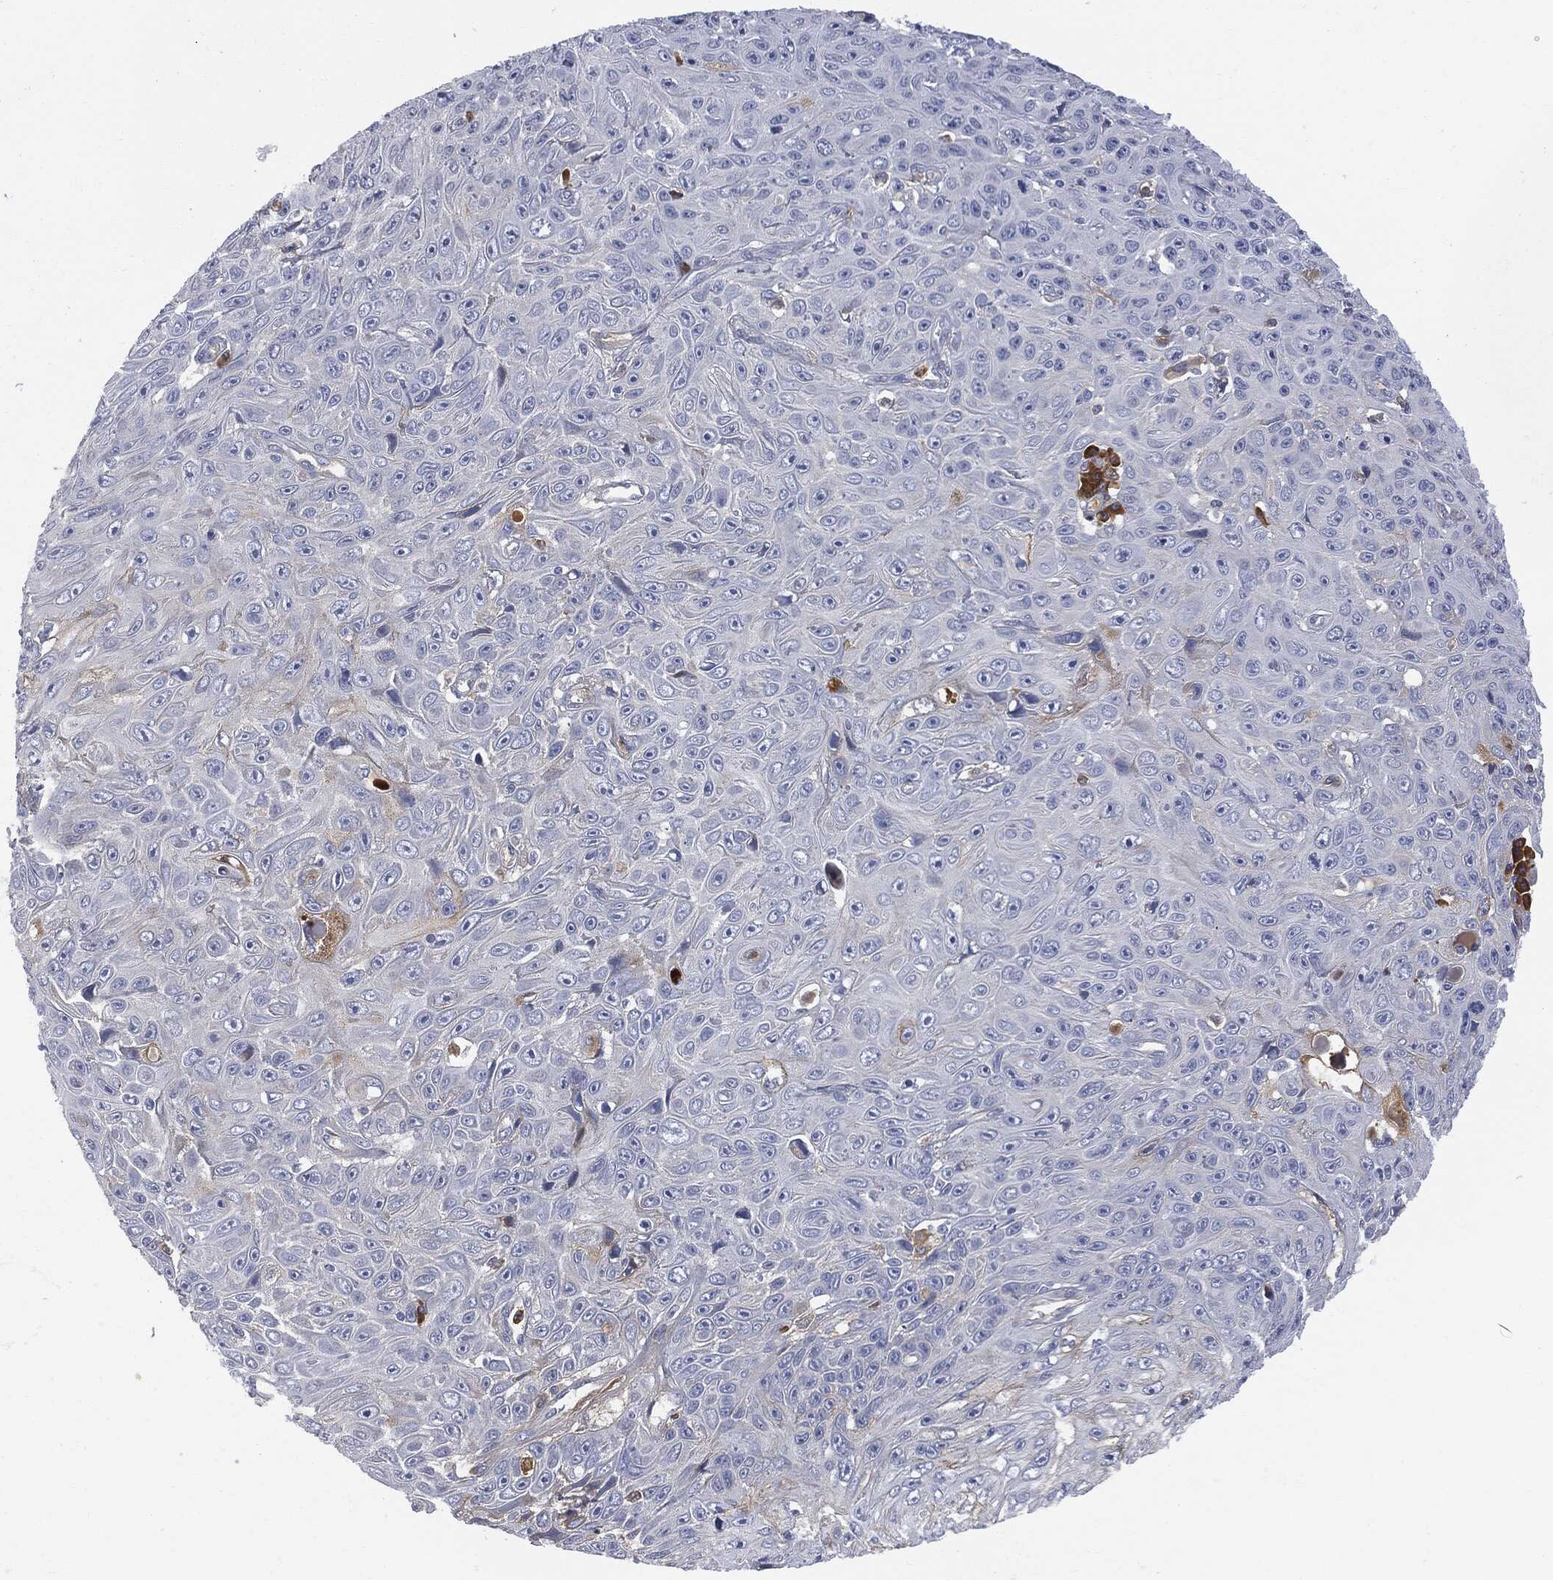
{"staining": {"intensity": "negative", "quantity": "none", "location": "none"}, "tissue": "skin cancer", "cell_type": "Tumor cells", "image_type": "cancer", "snomed": [{"axis": "morphology", "description": "Squamous cell carcinoma, NOS"}, {"axis": "topography", "description": "Skin"}], "caption": "A high-resolution image shows IHC staining of skin cancer, which demonstrates no significant positivity in tumor cells. Nuclei are stained in blue.", "gene": "BTK", "patient": {"sex": "male", "age": 82}}